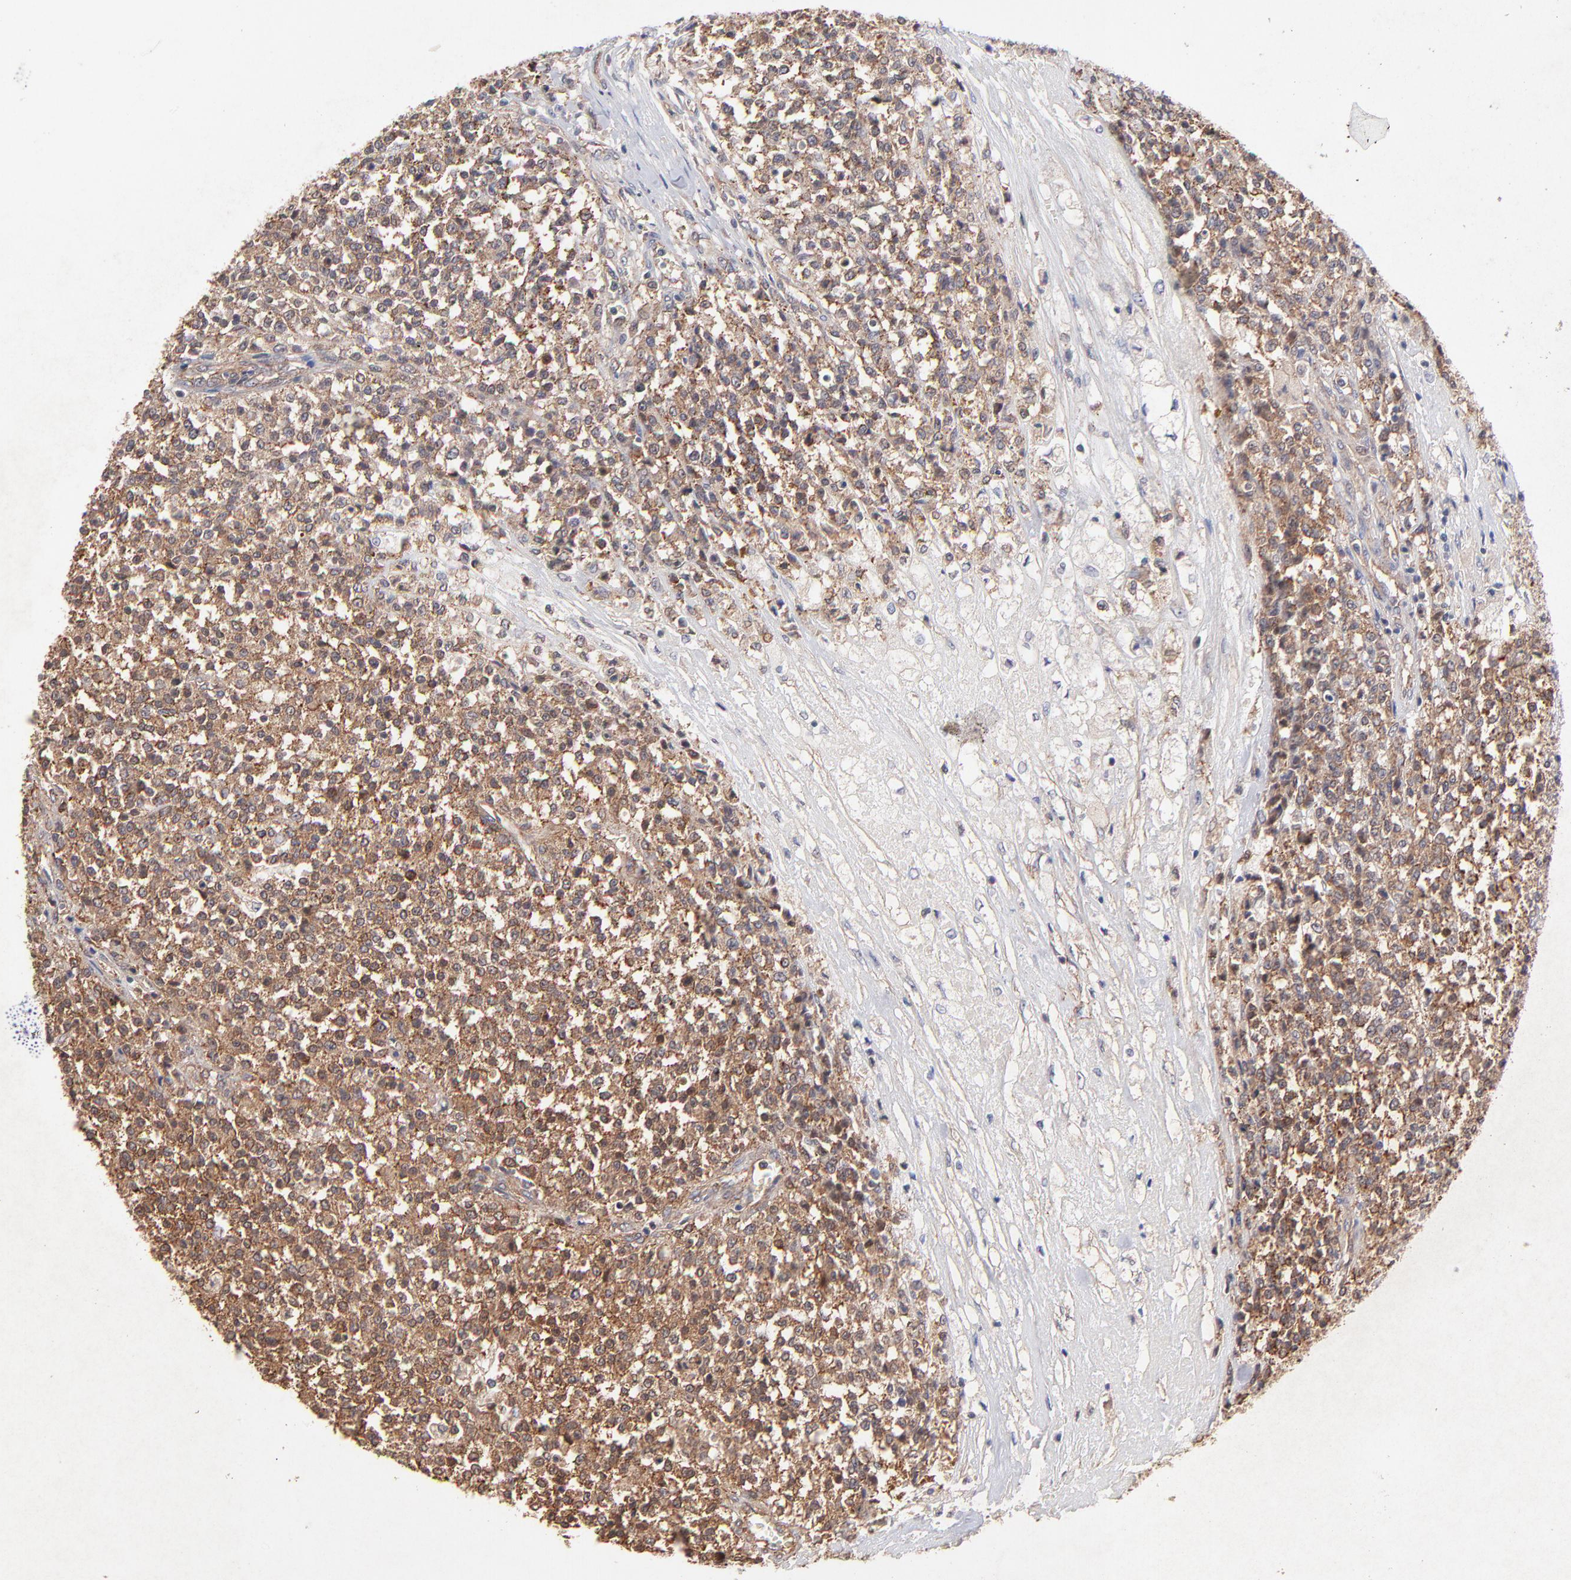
{"staining": {"intensity": "strong", "quantity": ">75%", "location": "cytoplasmic/membranous"}, "tissue": "testis cancer", "cell_type": "Tumor cells", "image_type": "cancer", "snomed": [{"axis": "morphology", "description": "Seminoma, NOS"}, {"axis": "topography", "description": "Testis"}], "caption": "An IHC photomicrograph of tumor tissue is shown. Protein staining in brown highlights strong cytoplasmic/membranous positivity in seminoma (testis) within tumor cells.", "gene": "STAP2", "patient": {"sex": "male", "age": 59}}